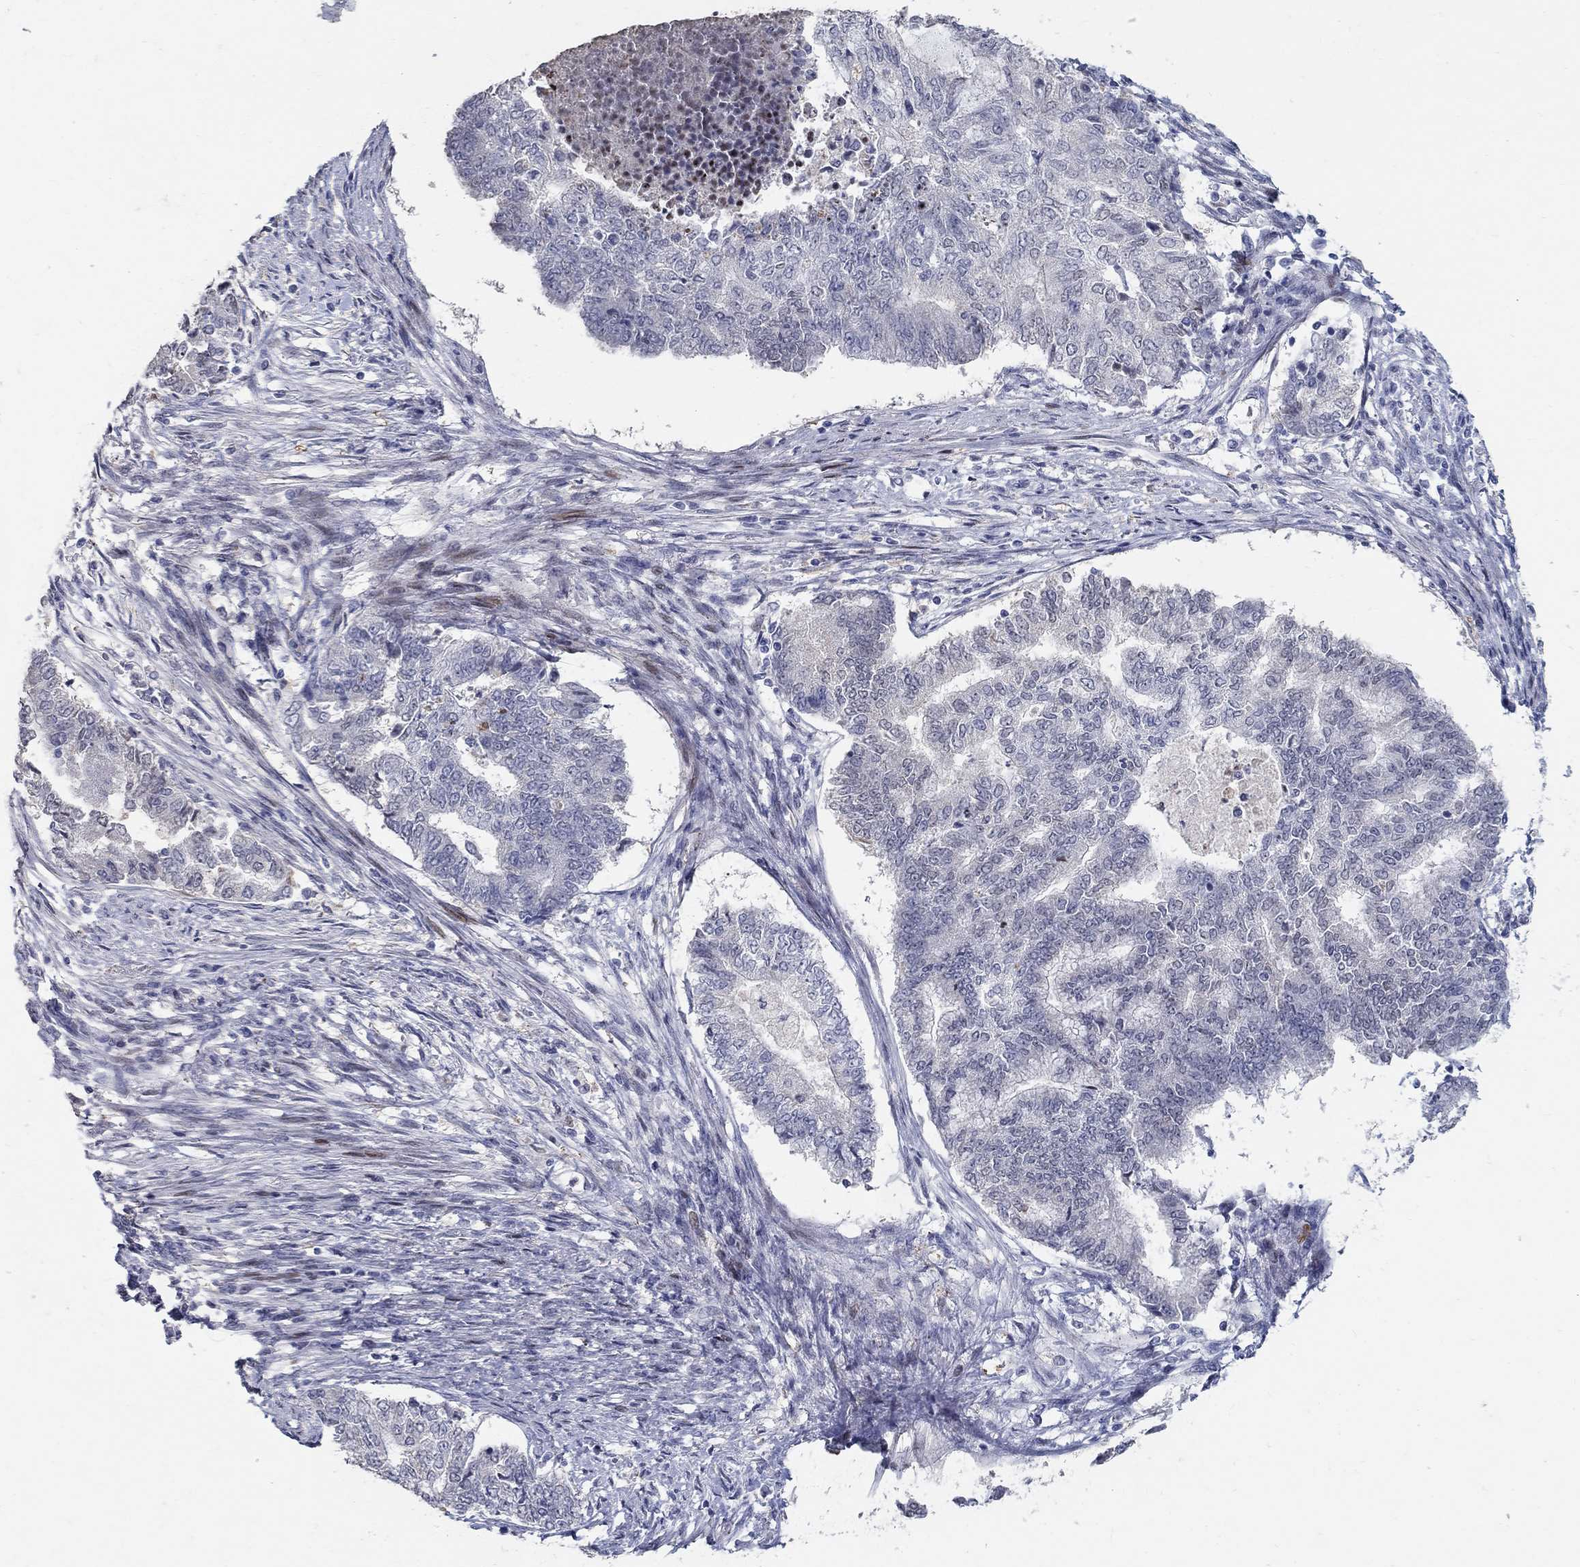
{"staining": {"intensity": "negative", "quantity": "none", "location": "none"}, "tissue": "endometrial cancer", "cell_type": "Tumor cells", "image_type": "cancer", "snomed": [{"axis": "morphology", "description": "Adenocarcinoma, NOS"}, {"axis": "topography", "description": "Endometrium"}], "caption": "Tumor cells are negative for brown protein staining in endometrial cancer. (DAB IHC with hematoxylin counter stain).", "gene": "RAPGEF5", "patient": {"sex": "female", "age": 65}}